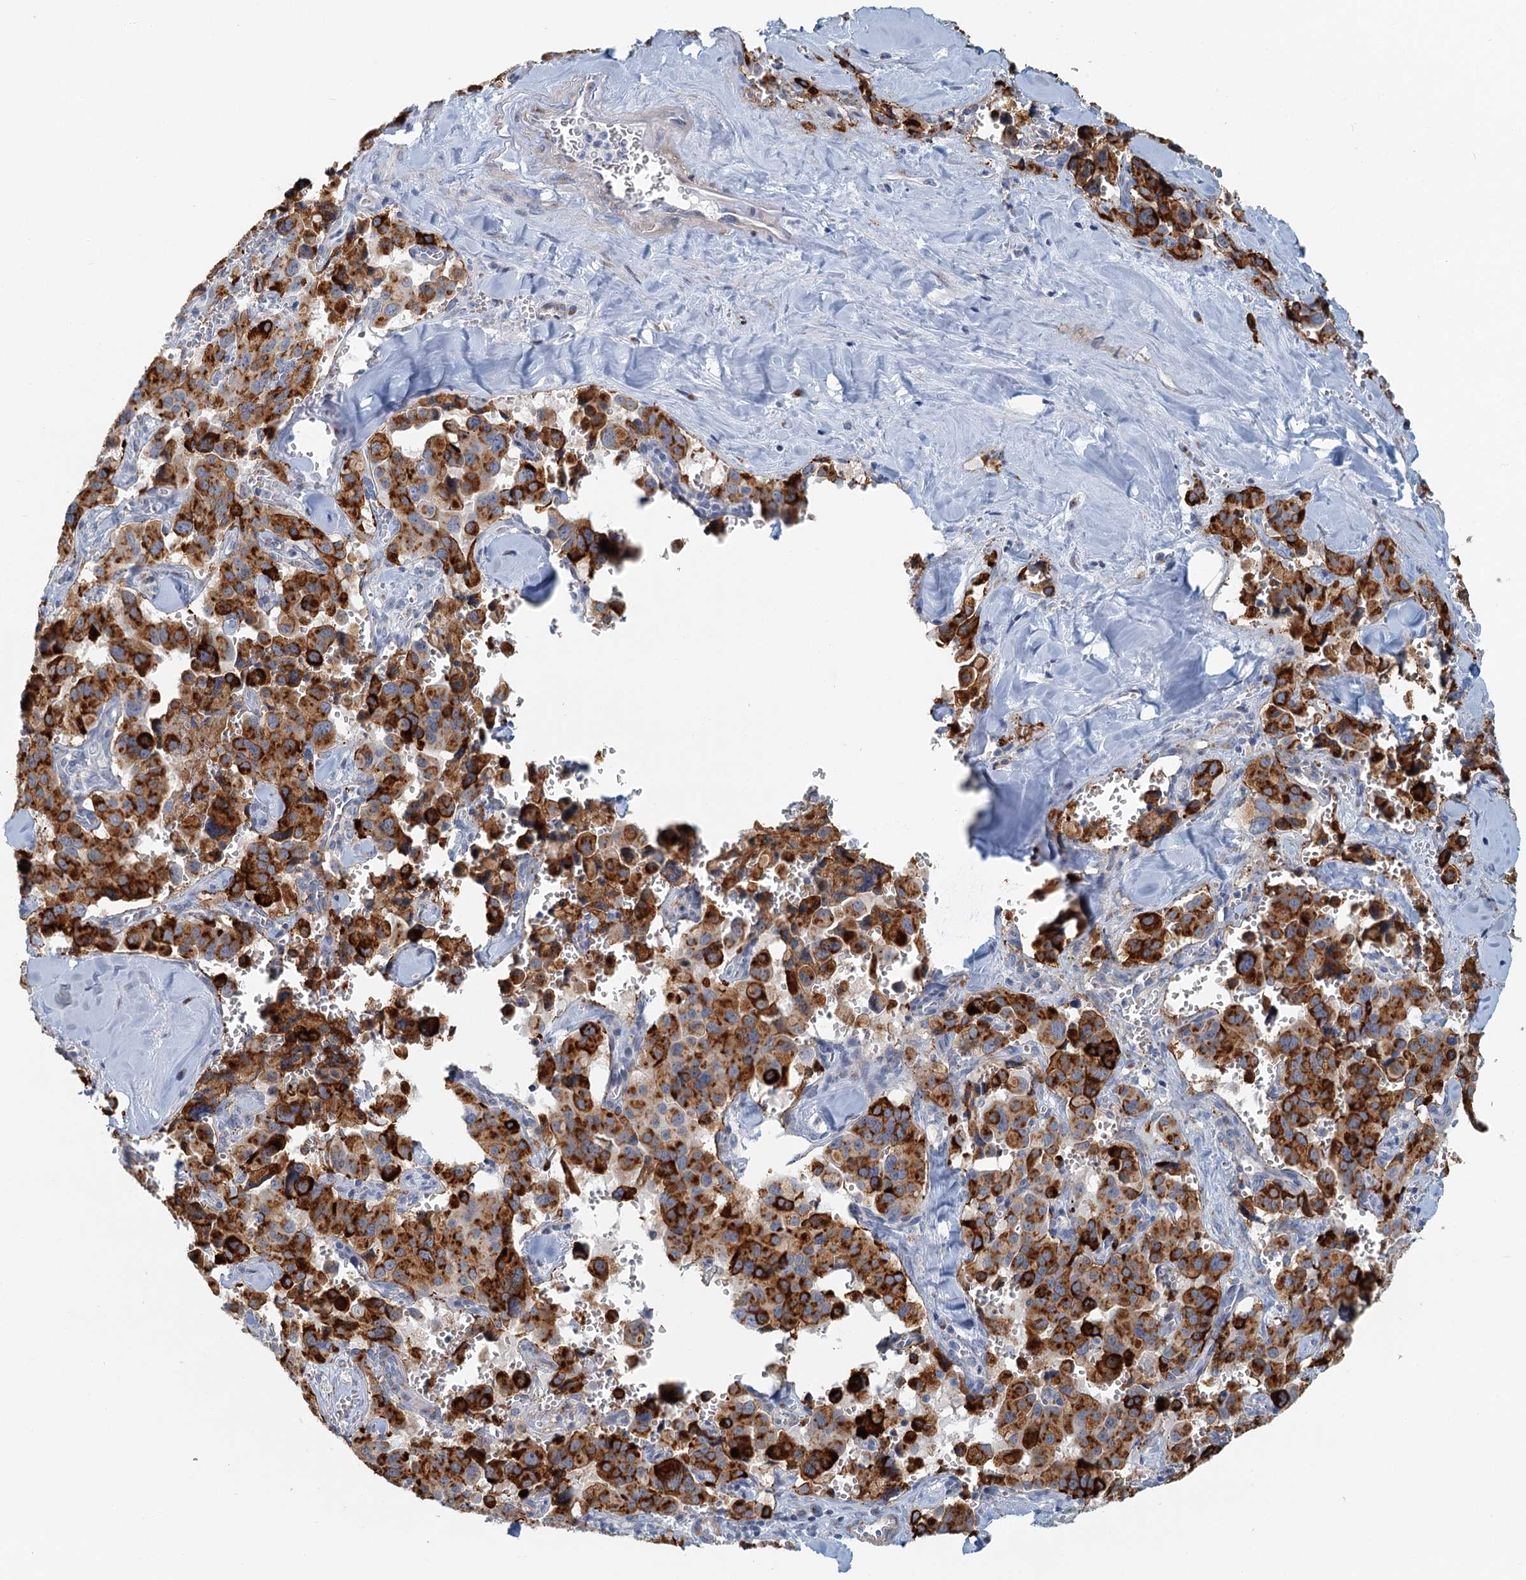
{"staining": {"intensity": "strong", "quantity": ">75%", "location": "cytoplasmic/membranous"}, "tissue": "pancreatic cancer", "cell_type": "Tumor cells", "image_type": "cancer", "snomed": [{"axis": "morphology", "description": "Adenocarcinoma, NOS"}, {"axis": "topography", "description": "Pancreas"}], "caption": "The micrograph exhibits staining of pancreatic cancer (adenocarcinoma), revealing strong cytoplasmic/membranous protein staining (brown color) within tumor cells.", "gene": "ZNF527", "patient": {"sex": "male", "age": 65}}